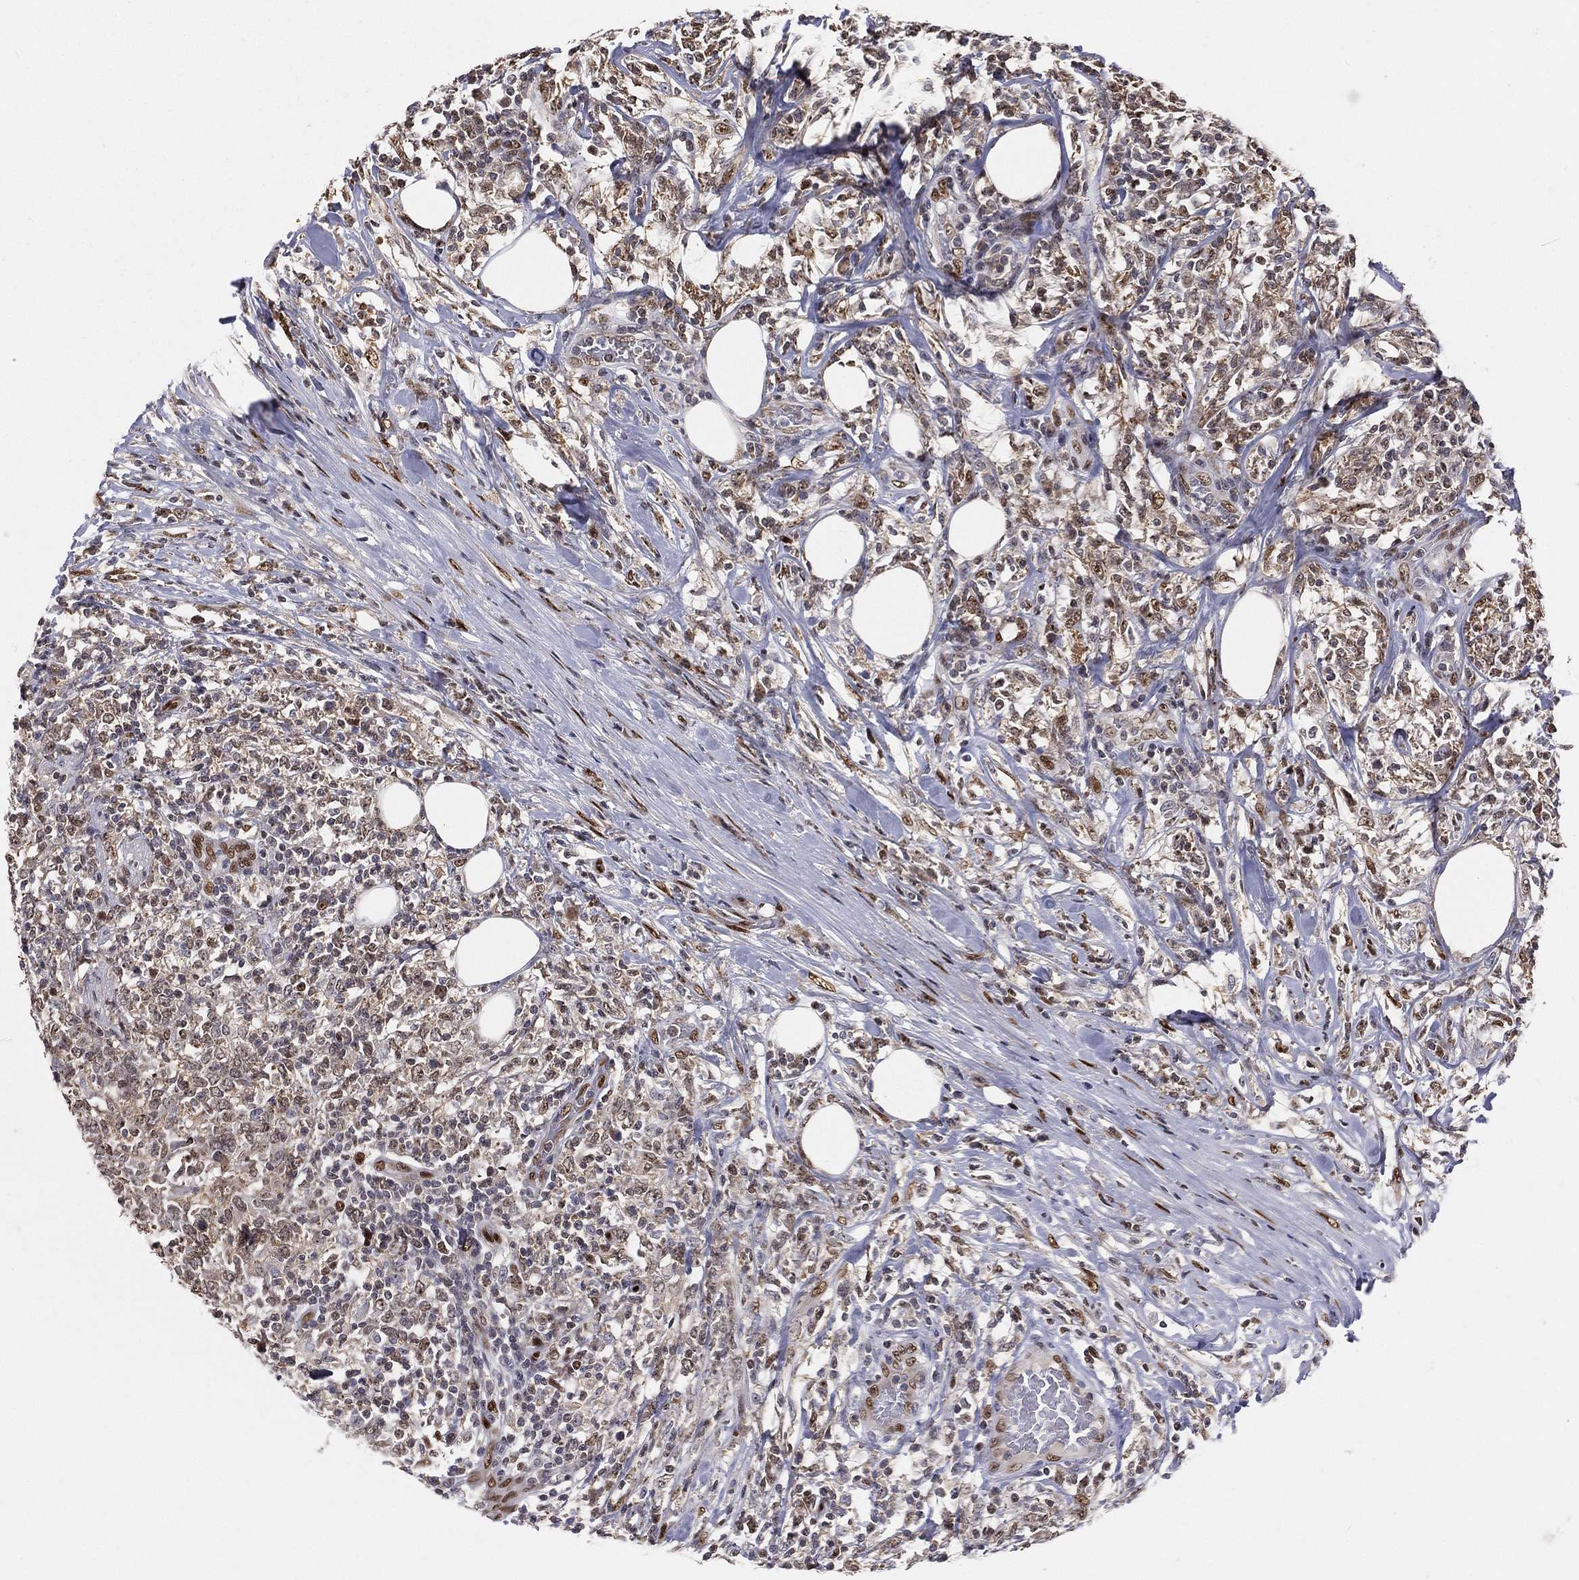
{"staining": {"intensity": "moderate", "quantity": "25%-75%", "location": "nuclear"}, "tissue": "lymphoma", "cell_type": "Tumor cells", "image_type": "cancer", "snomed": [{"axis": "morphology", "description": "Malignant lymphoma, non-Hodgkin's type, High grade"}, {"axis": "topography", "description": "Lymph node"}], "caption": "Moderate nuclear expression is present in about 25%-75% of tumor cells in lymphoma. The staining is performed using DAB brown chromogen to label protein expression. The nuclei are counter-stained blue using hematoxylin.", "gene": "ZEB1", "patient": {"sex": "female", "age": 84}}